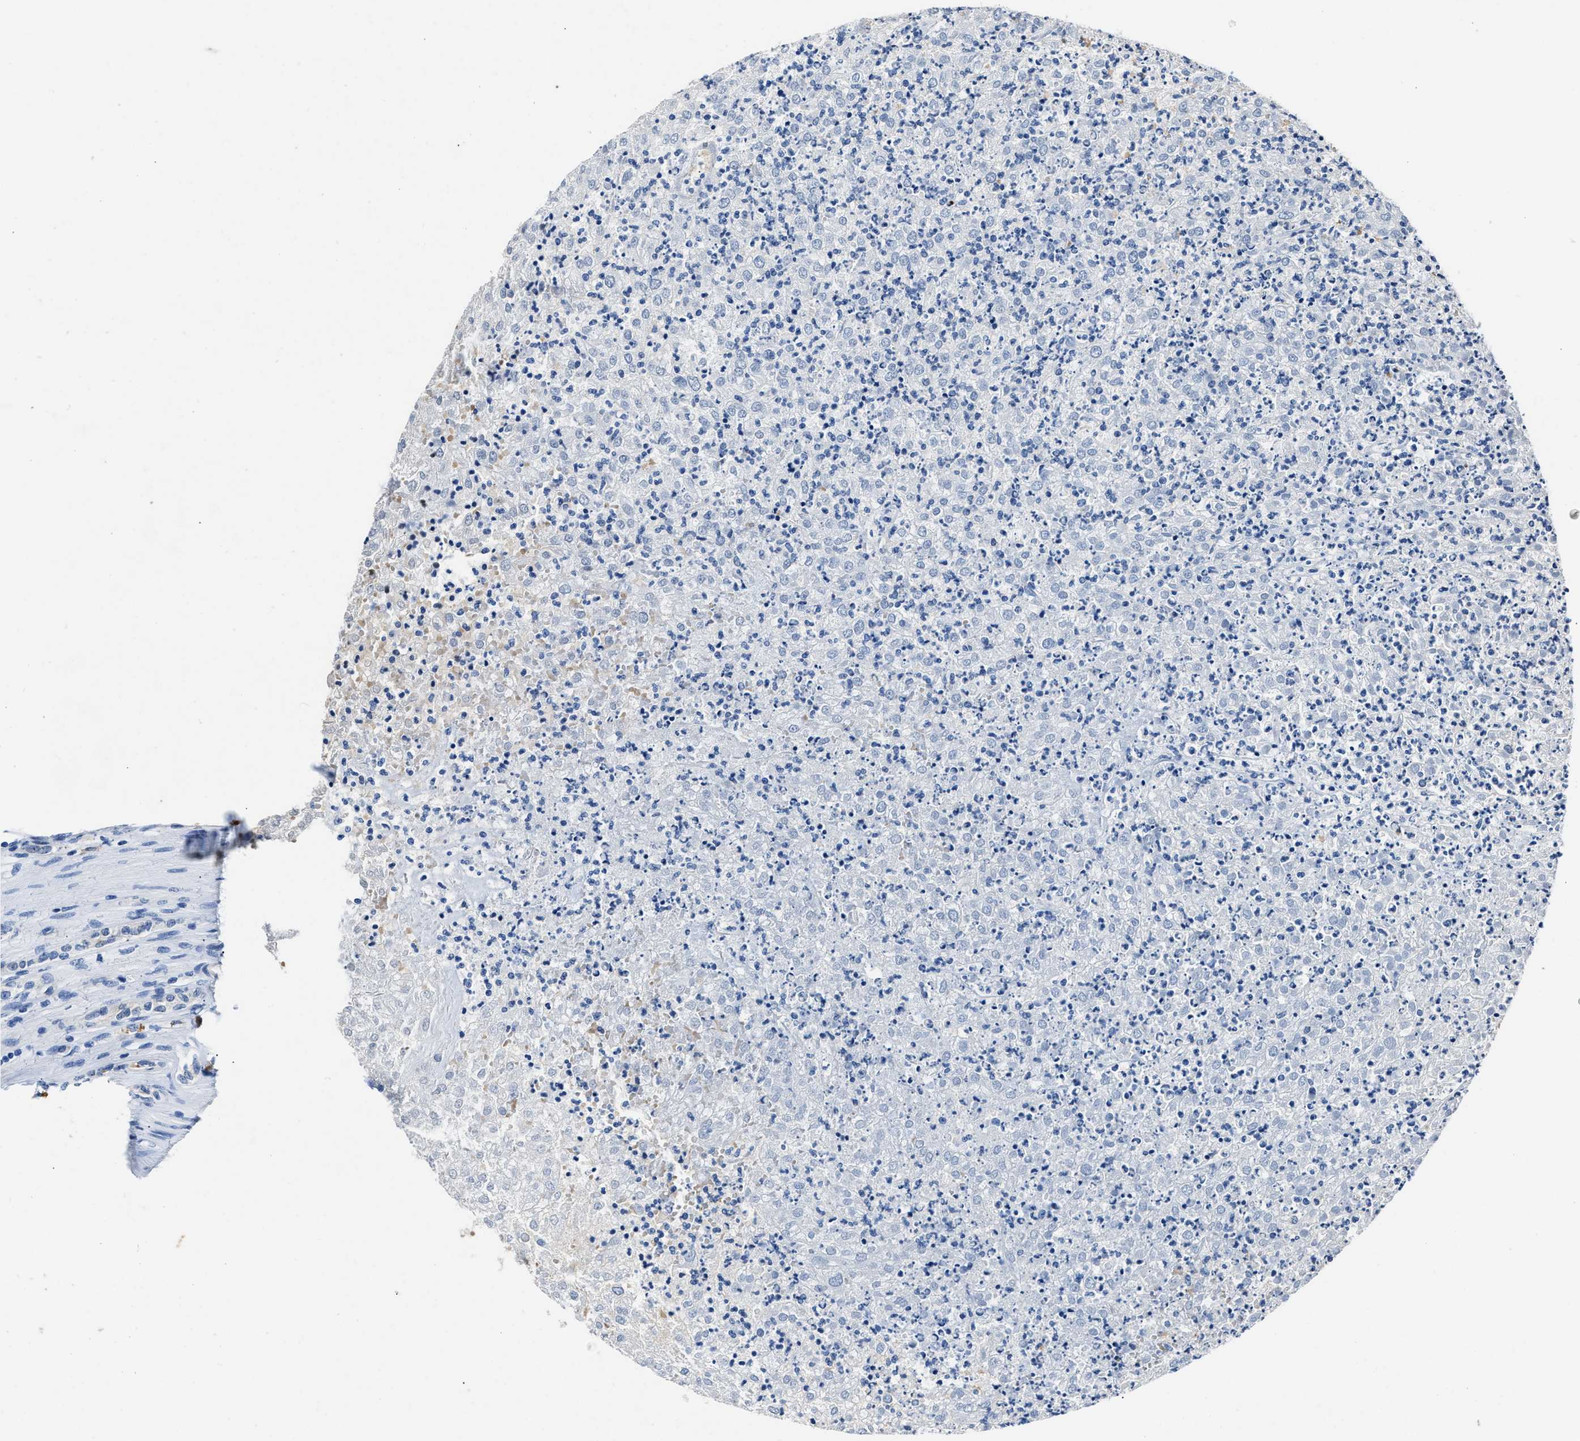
{"staining": {"intensity": "negative", "quantity": "none", "location": "none"}, "tissue": "renal cancer", "cell_type": "Tumor cells", "image_type": "cancer", "snomed": [{"axis": "morphology", "description": "Adenocarcinoma, NOS"}, {"axis": "topography", "description": "Kidney"}], "caption": "This is a image of immunohistochemistry staining of renal cancer (adenocarcinoma), which shows no expression in tumor cells.", "gene": "PPA1", "patient": {"sex": "female", "age": 54}}